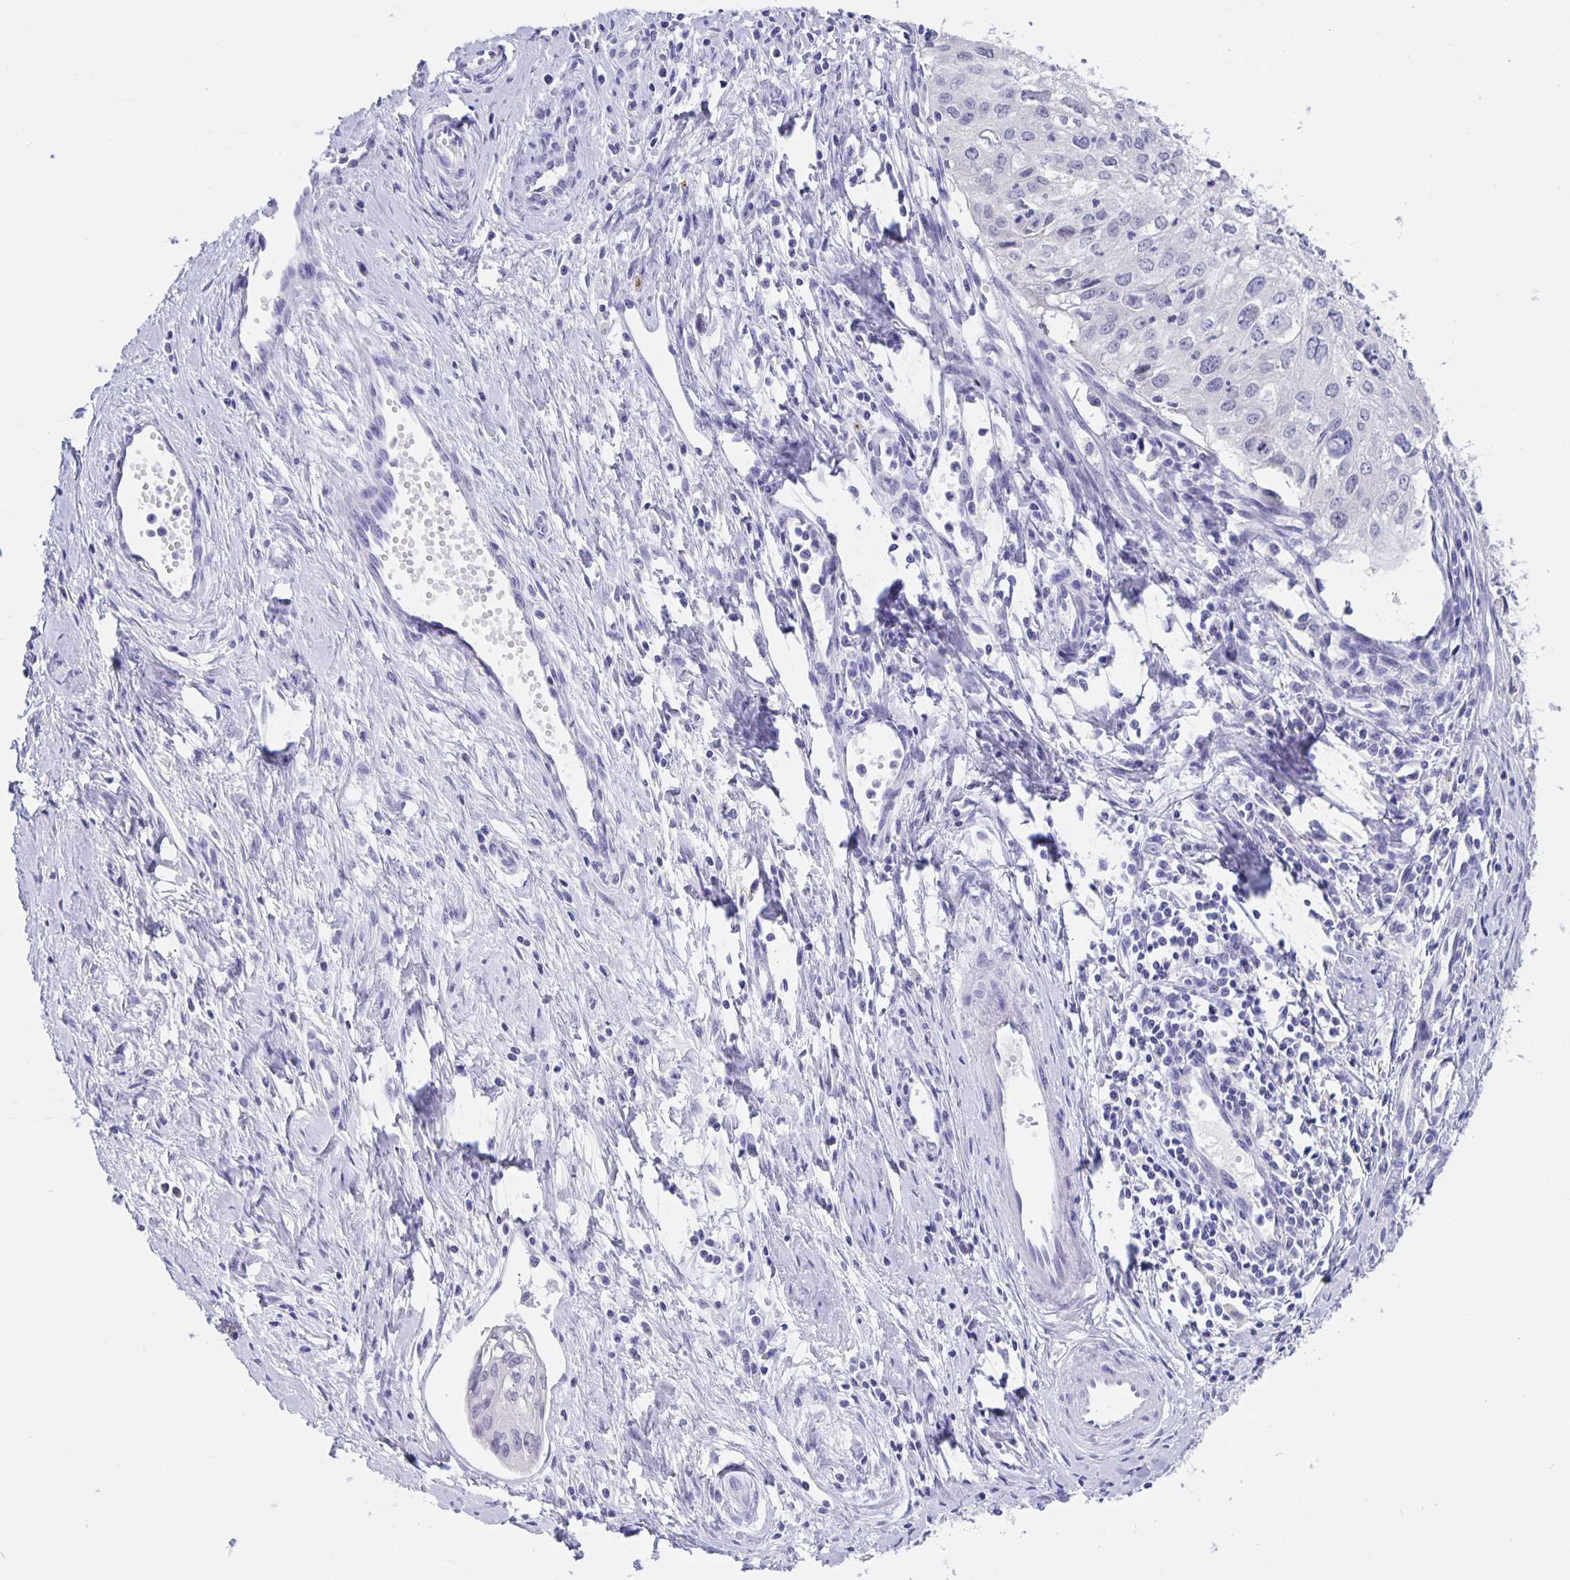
{"staining": {"intensity": "negative", "quantity": "none", "location": "none"}, "tissue": "cervical cancer", "cell_type": "Tumor cells", "image_type": "cancer", "snomed": [{"axis": "morphology", "description": "Squamous cell carcinoma, NOS"}, {"axis": "topography", "description": "Cervix"}], "caption": "Cervical cancer was stained to show a protein in brown. There is no significant expression in tumor cells.", "gene": "ERMN", "patient": {"sex": "female", "age": 50}}